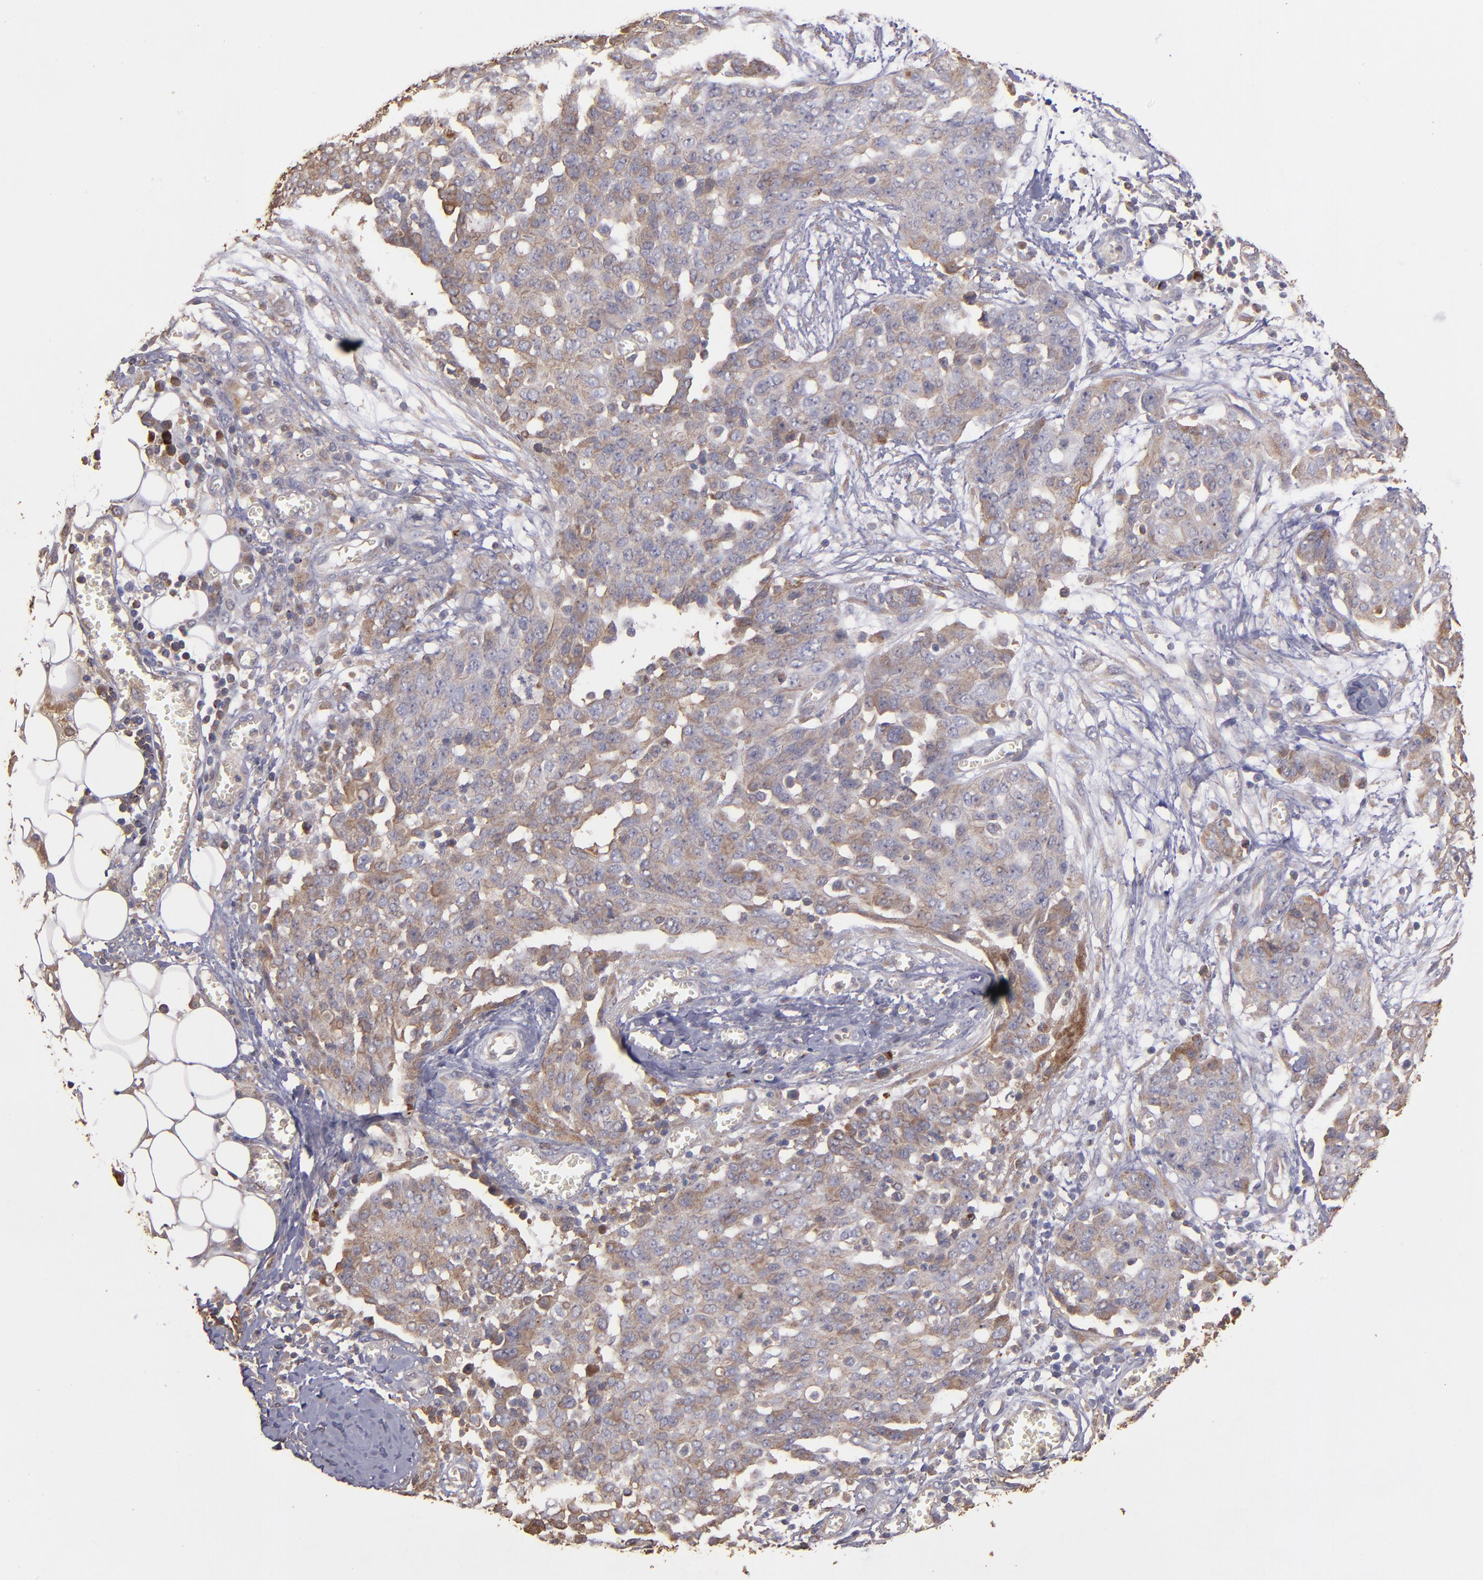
{"staining": {"intensity": "weak", "quantity": ">75%", "location": "cytoplasmic/membranous"}, "tissue": "ovarian cancer", "cell_type": "Tumor cells", "image_type": "cancer", "snomed": [{"axis": "morphology", "description": "Cystadenocarcinoma, serous, NOS"}, {"axis": "topography", "description": "Soft tissue"}, {"axis": "topography", "description": "Ovary"}], "caption": "Weak cytoplasmic/membranous expression is seen in about >75% of tumor cells in serous cystadenocarcinoma (ovarian). The protein of interest is stained brown, and the nuclei are stained in blue (DAB (3,3'-diaminobenzidine) IHC with brightfield microscopy, high magnification).", "gene": "SRRD", "patient": {"sex": "female", "age": 57}}